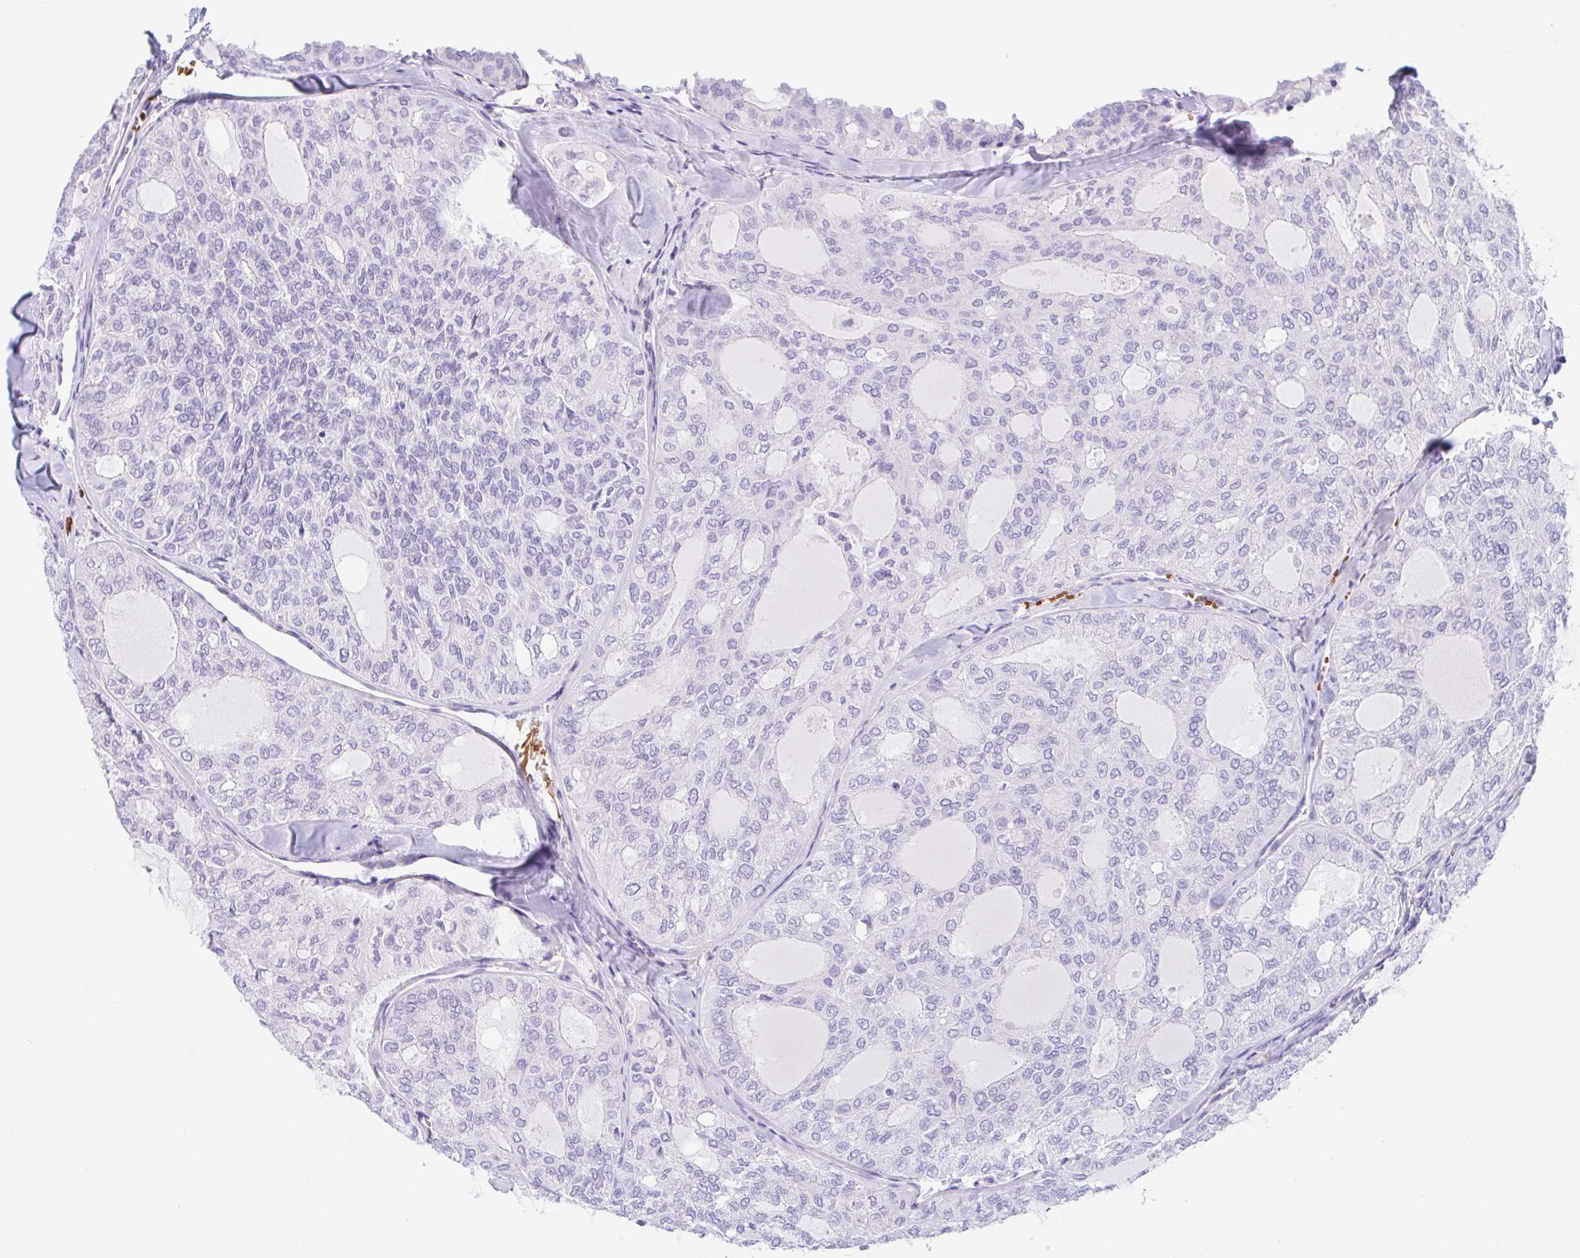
{"staining": {"intensity": "negative", "quantity": "none", "location": "none"}, "tissue": "thyroid cancer", "cell_type": "Tumor cells", "image_type": "cancer", "snomed": [{"axis": "morphology", "description": "Follicular adenoma carcinoma, NOS"}, {"axis": "topography", "description": "Thyroid gland"}], "caption": "This image is of thyroid cancer stained with immunohistochemistry (IHC) to label a protein in brown with the nuclei are counter-stained blue. There is no positivity in tumor cells.", "gene": "ANKRD9", "patient": {"sex": "male", "age": 75}}